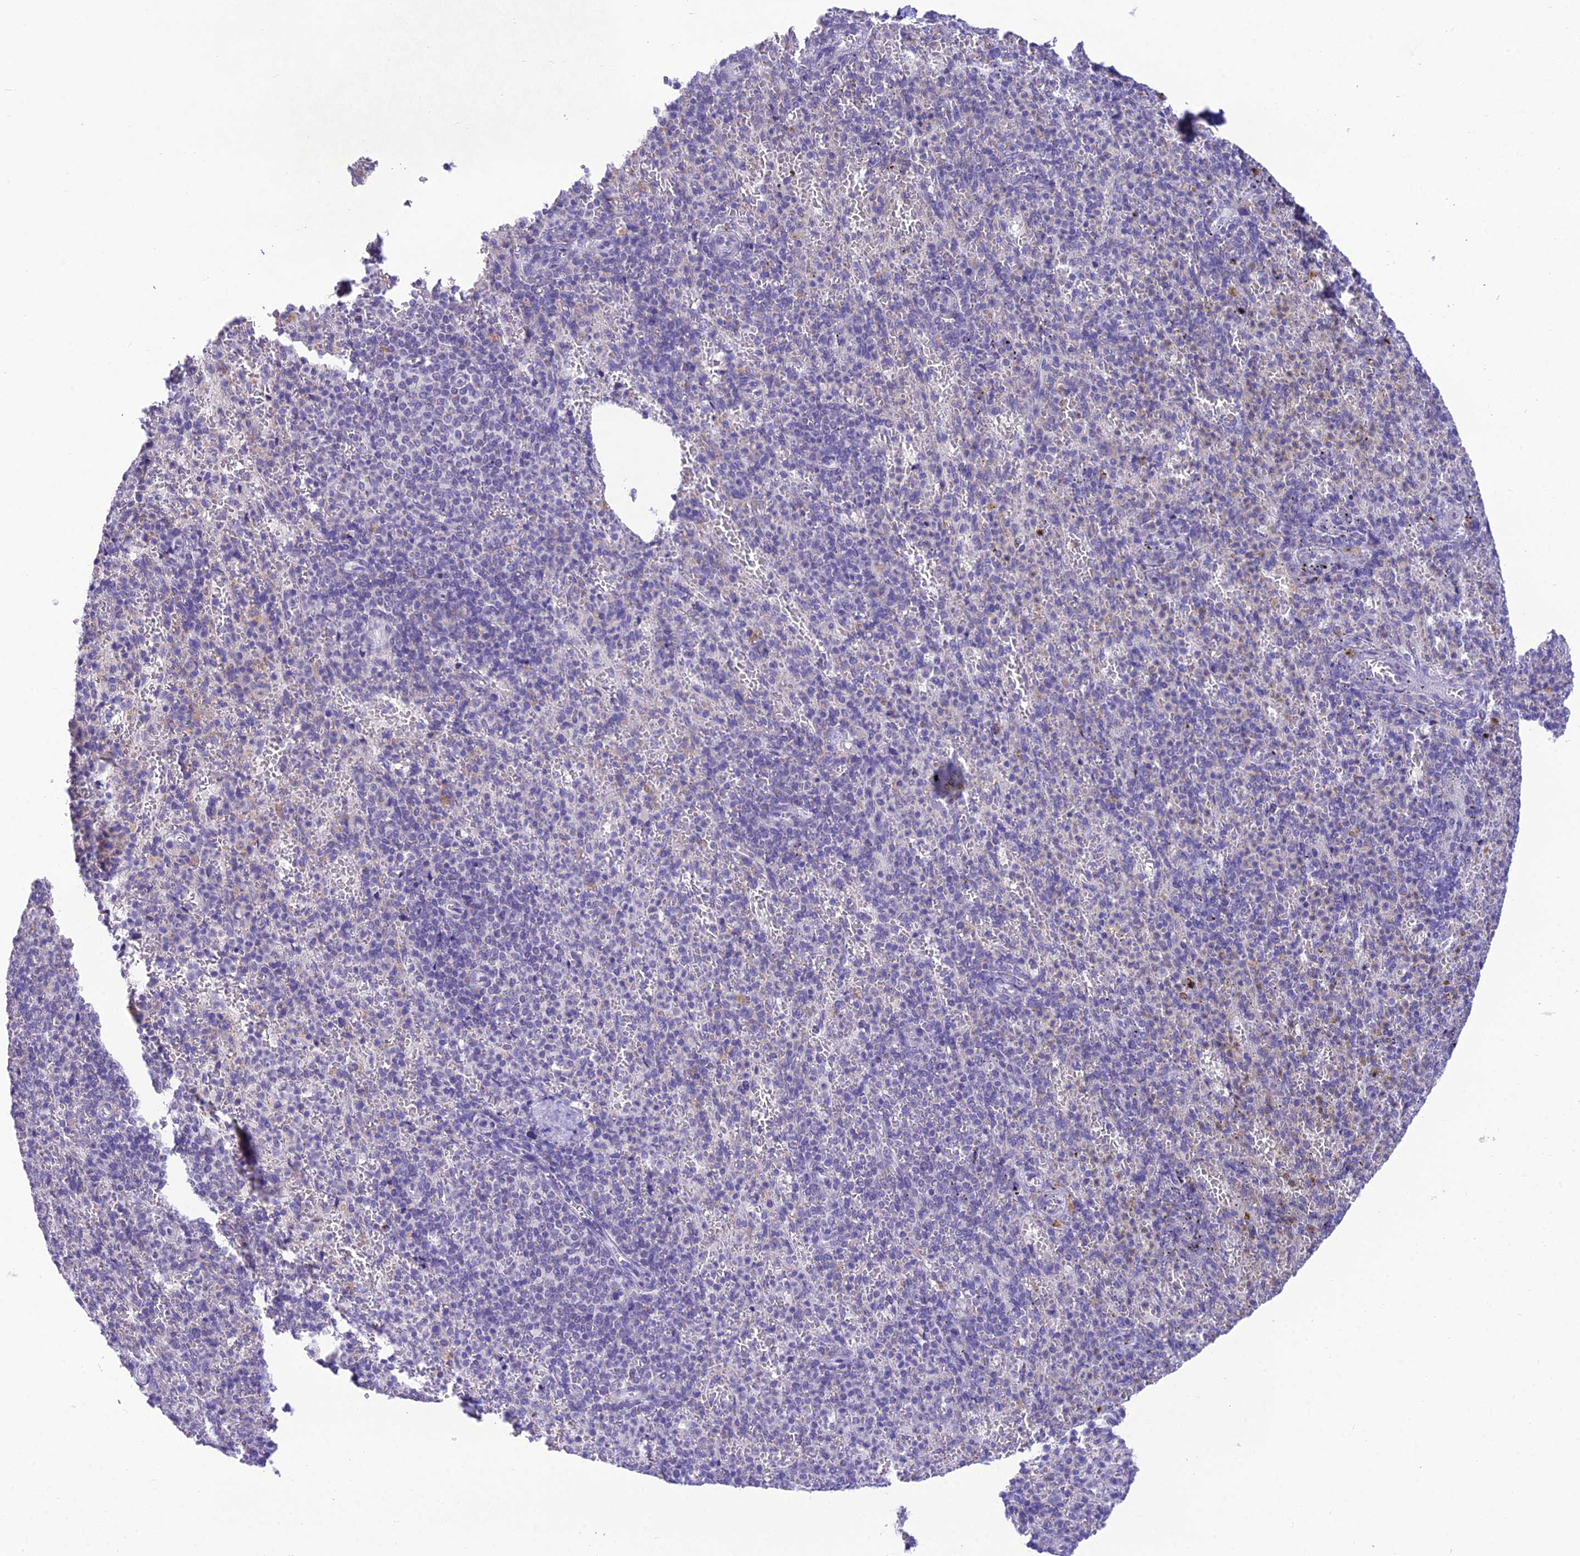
{"staining": {"intensity": "negative", "quantity": "none", "location": "none"}, "tissue": "spleen", "cell_type": "Cells in red pulp", "image_type": "normal", "snomed": [{"axis": "morphology", "description": "Normal tissue, NOS"}, {"axis": "topography", "description": "Spleen"}], "caption": "Immunohistochemistry (IHC) histopathology image of unremarkable human spleen stained for a protein (brown), which exhibits no expression in cells in red pulp.", "gene": "MIIP", "patient": {"sex": "female", "age": 74}}